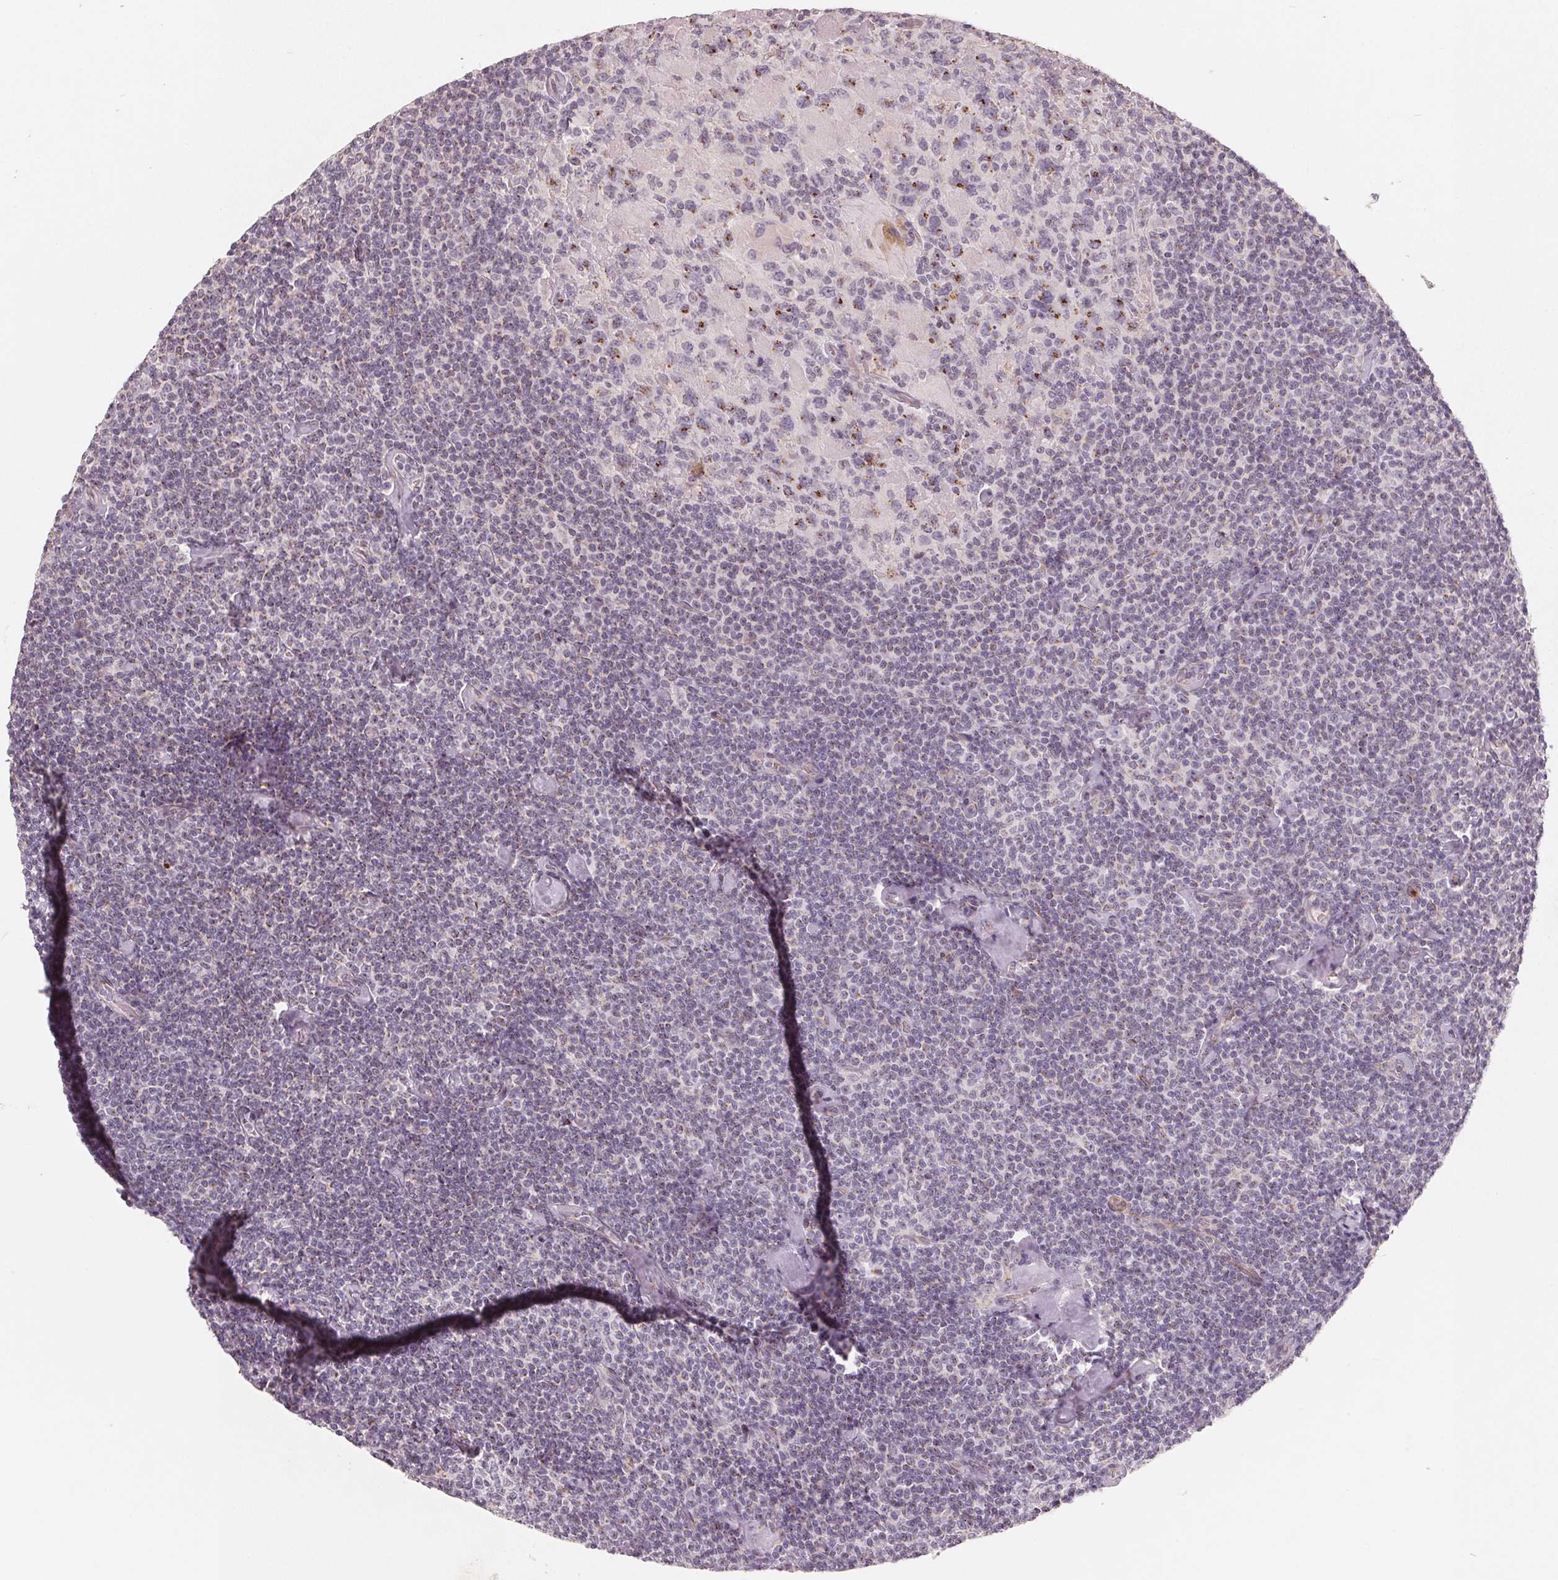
{"staining": {"intensity": "negative", "quantity": "none", "location": "none"}, "tissue": "lymphoma", "cell_type": "Tumor cells", "image_type": "cancer", "snomed": [{"axis": "morphology", "description": "Malignant lymphoma, non-Hodgkin's type, Low grade"}, {"axis": "topography", "description": "Lymph node"}], "caption": "An IHC image of lymphoma is shown. There is no staining in tumor cells of lymphoma.", "gene": "TMSB15B", "patient": {"sex": "male", "age": 81}}